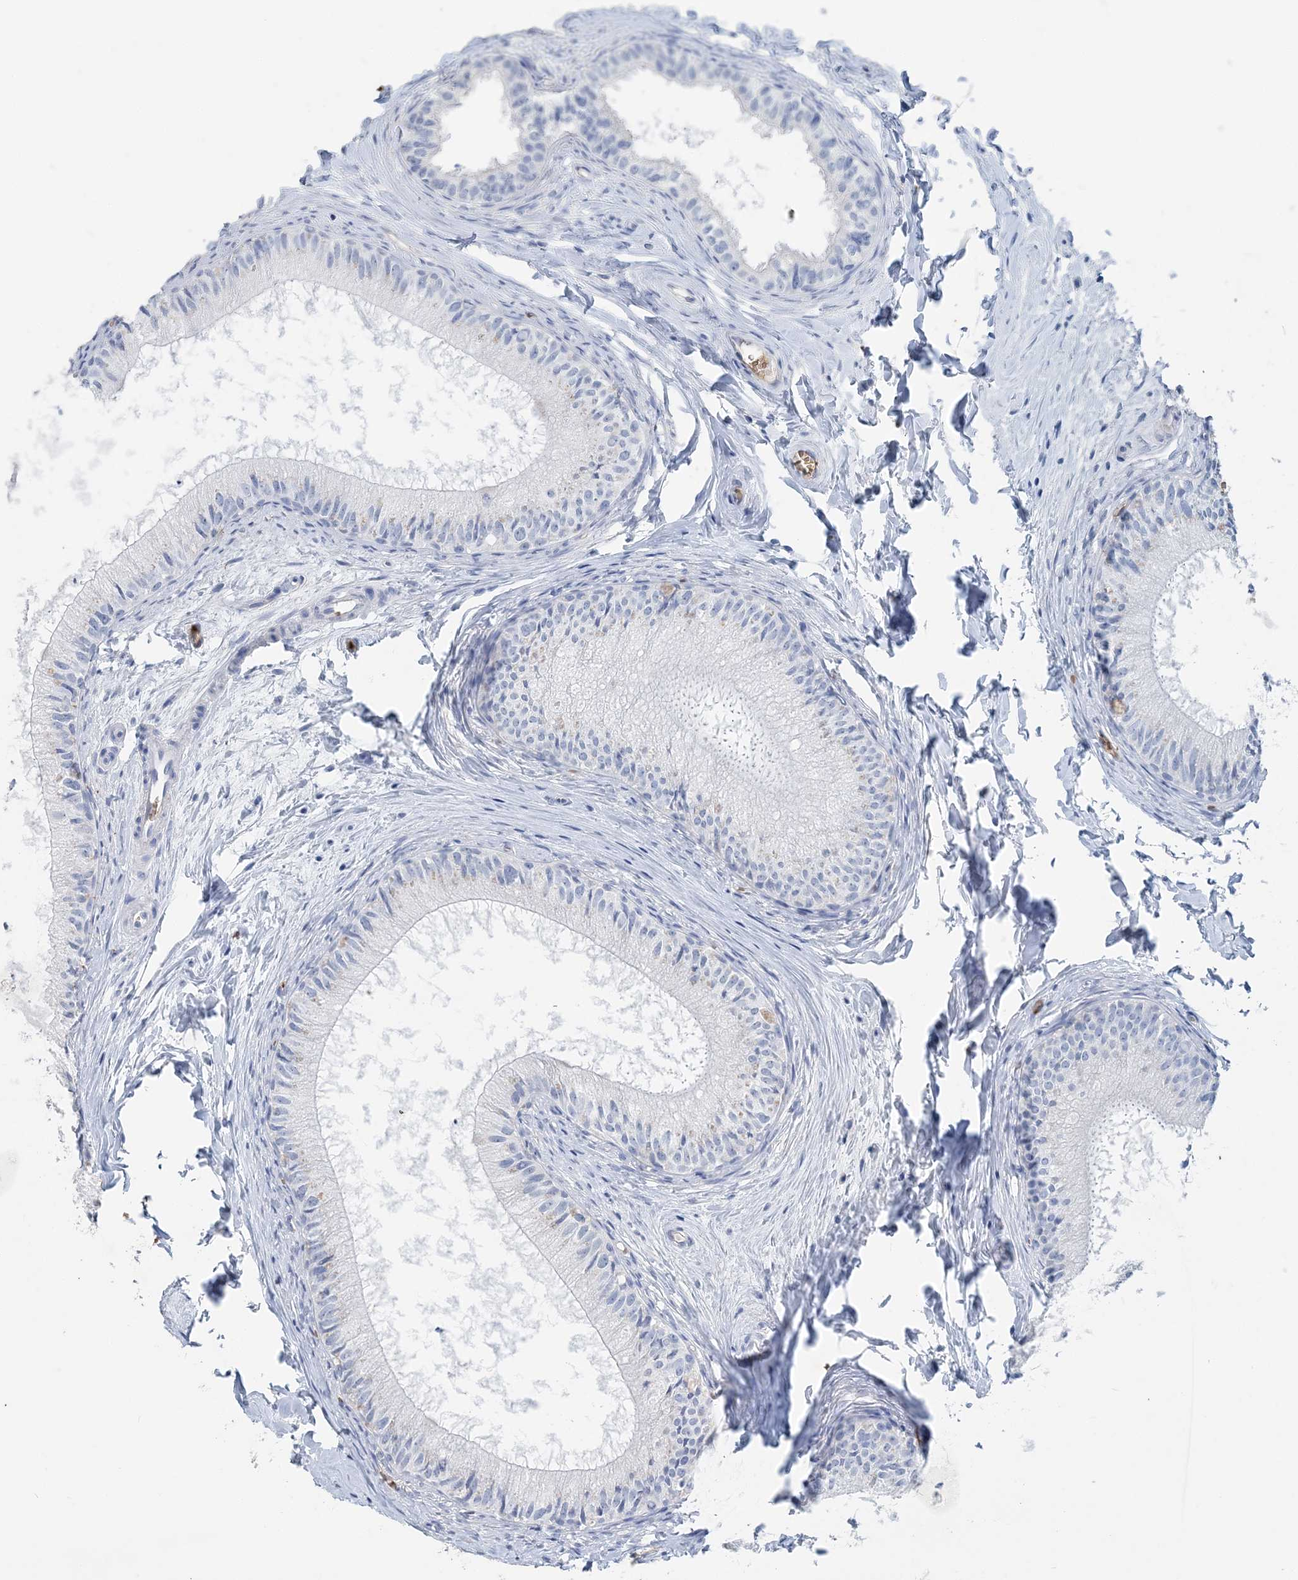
{"staining": {"intensity": "negative", "quantity": "none", "location": "none"}, "tissue": "epididymis", "cell_type": "Glandular cells", "image_type": "normal", "snomed": [{"axis": "morphology", "description": "Normal tissue, NOS"}, {"axis": "topography", "description": "Epididymis"}], "caption": "This is an IHC photomicrograph of normal epididymis. There is no expression in glandular cells.", "gene": "HBD", "patient": {"sex": "male", "age": 34}}